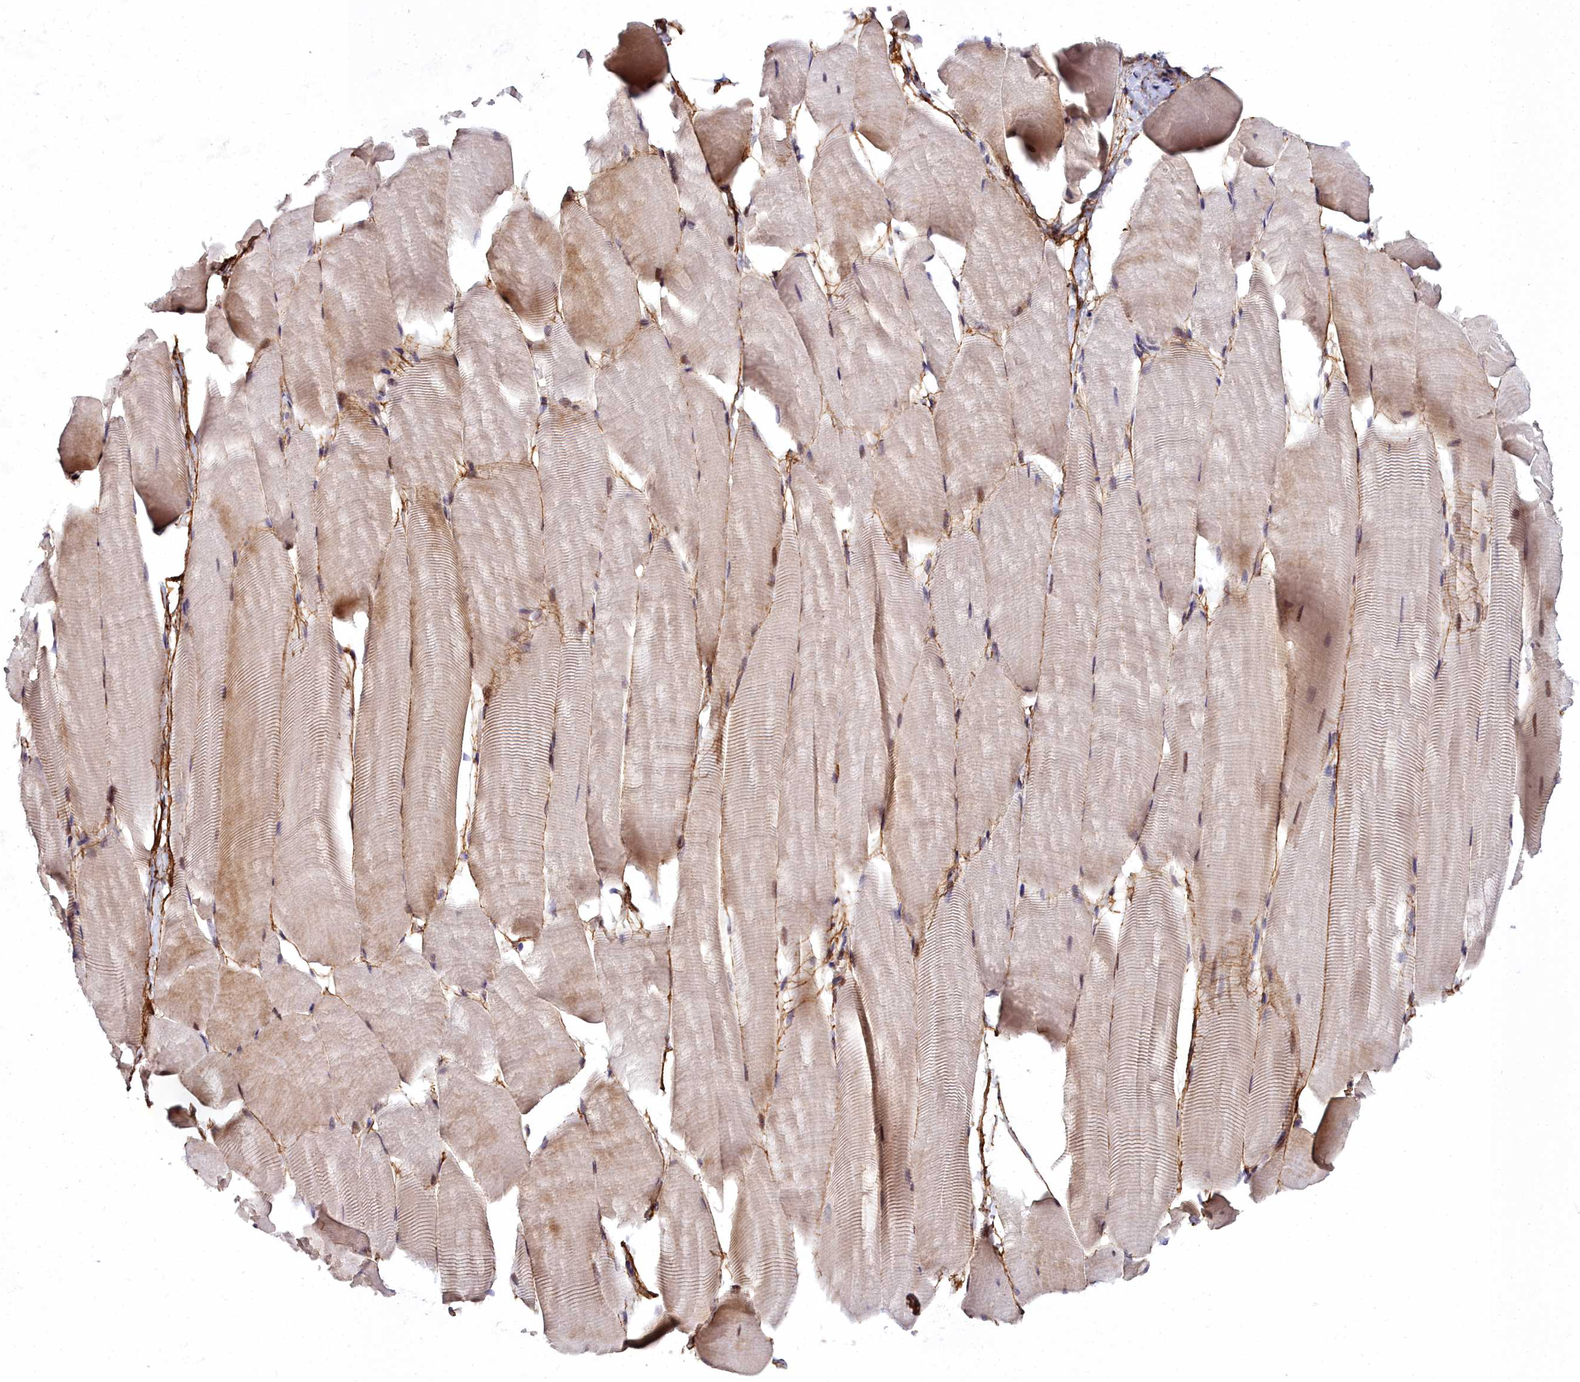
{"staining": {"intensity": "weak", "quantity": "25%-75%", "location": "cytoplasmic/membranous"}, "tissue": "skeletal muscle", "cell_type": "Myocytes", "image_type": "normal", "snomed": [{"axis": "morphology", "description": "Normal tissue, NOS"}, {"axis": "topography", "description": "Skeletal muscle"}], "caption": "Skeletal muscle stained for a protein demonstrates weak cytoplasmic/membranous positivity in myocytes. (DAB (3,3'-diaminobenzidine) = brown stain, brightfield microscopy at high magnification).", "gene": "MRPS11", "patient": {"sex": "male", "age": 25}}